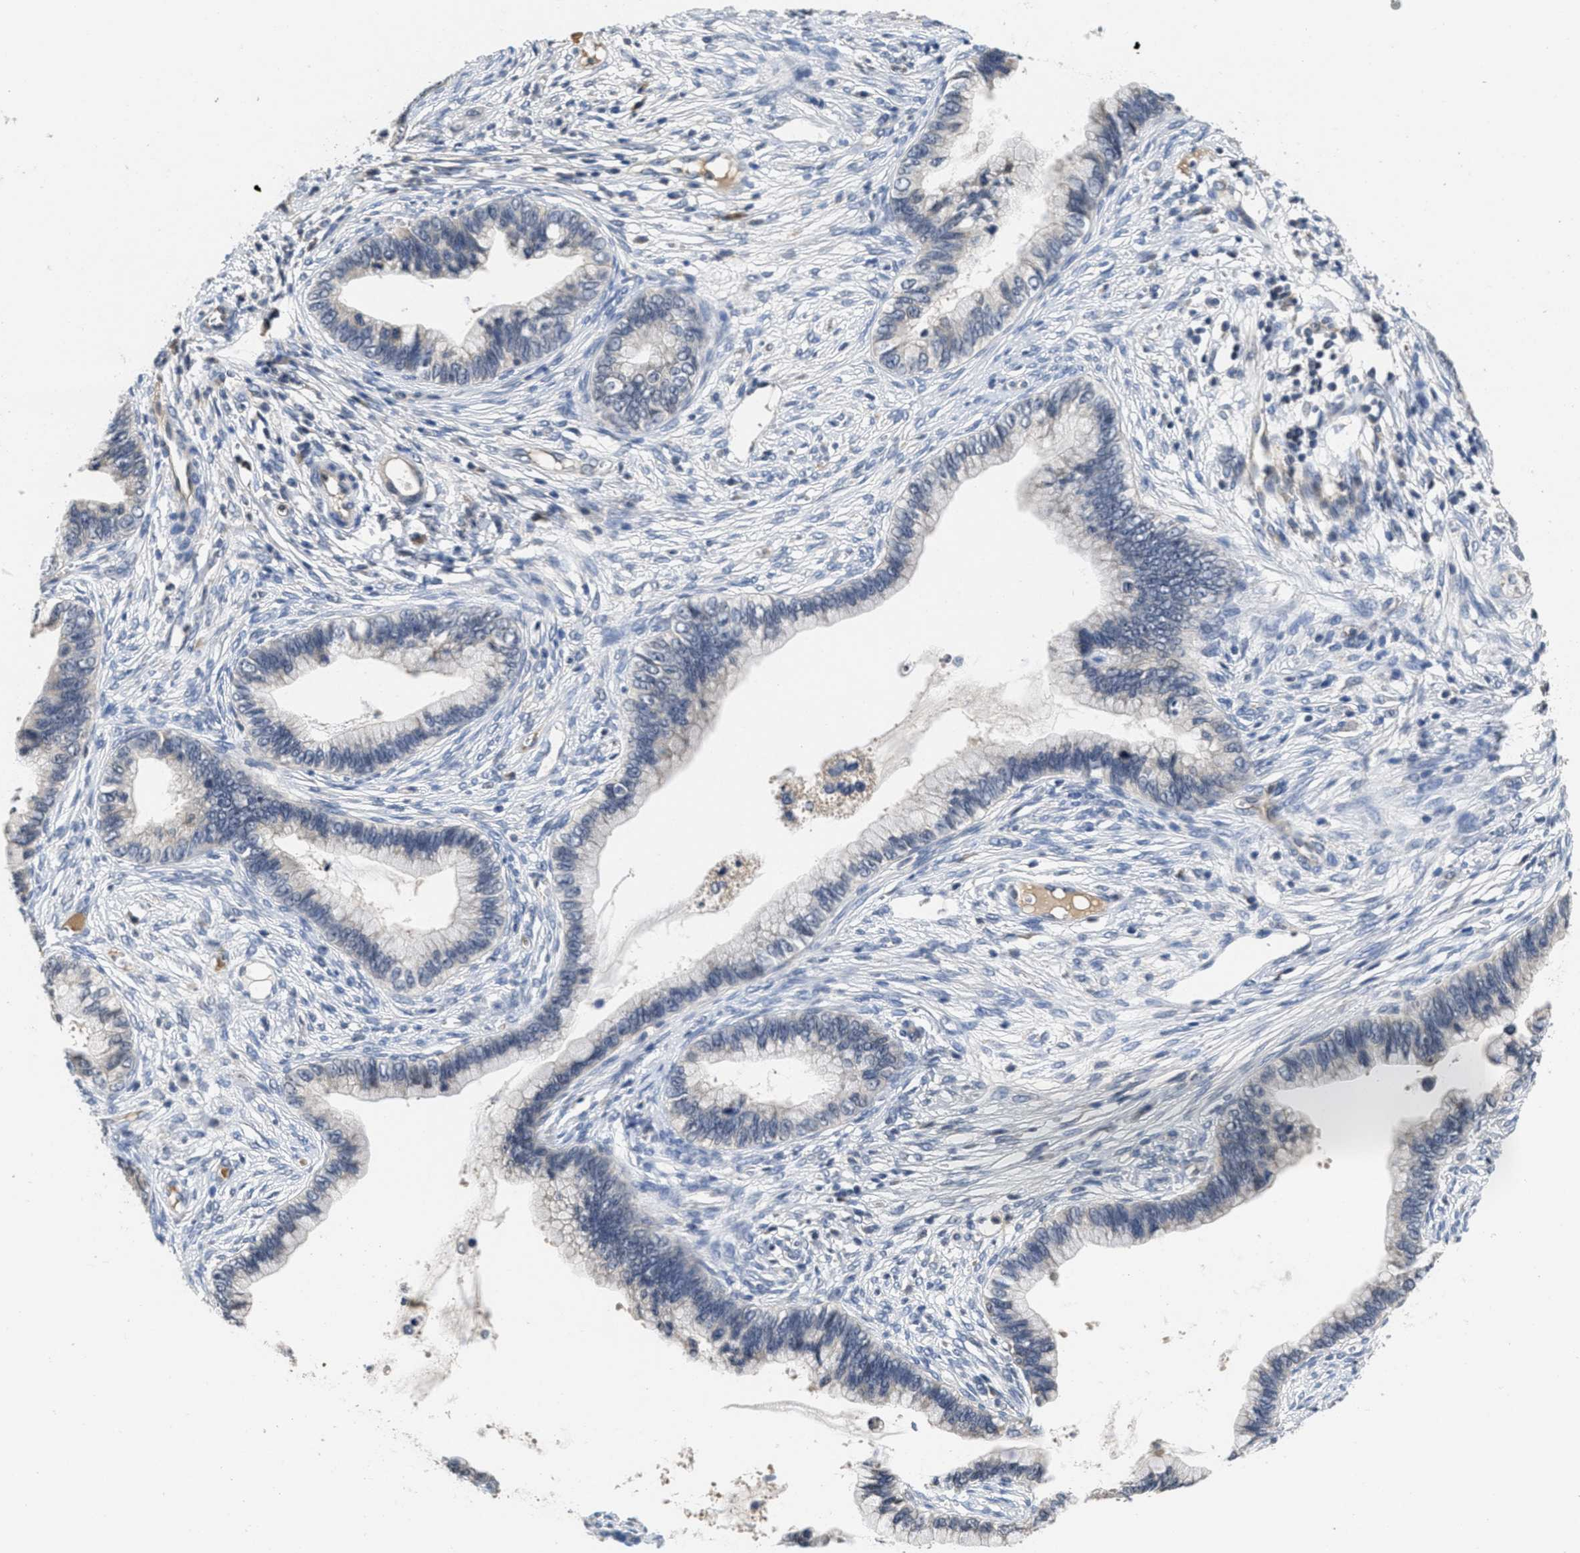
{"staining": {"intensity": "negative", "quantity": "none", "location": "none"}, "tissue": "cervical cancer", "cell_type": "Tumor cells", "image_type": "cancer", "snomed": [{"axis": "morphology", "description": "Adenocarcinoma, NOS"}, {"axis": "topography", "description": "Cervix"}], "caption": "The immunohistochemistry image has no significant staining in tumor cells of cervical adenocarcinoma tissue. (Immunohistochemistry (ihc), brightfield microscopy, high magnification).", "gene": "ANGPT1", "patient": {"sex": "female", "age": 44}}